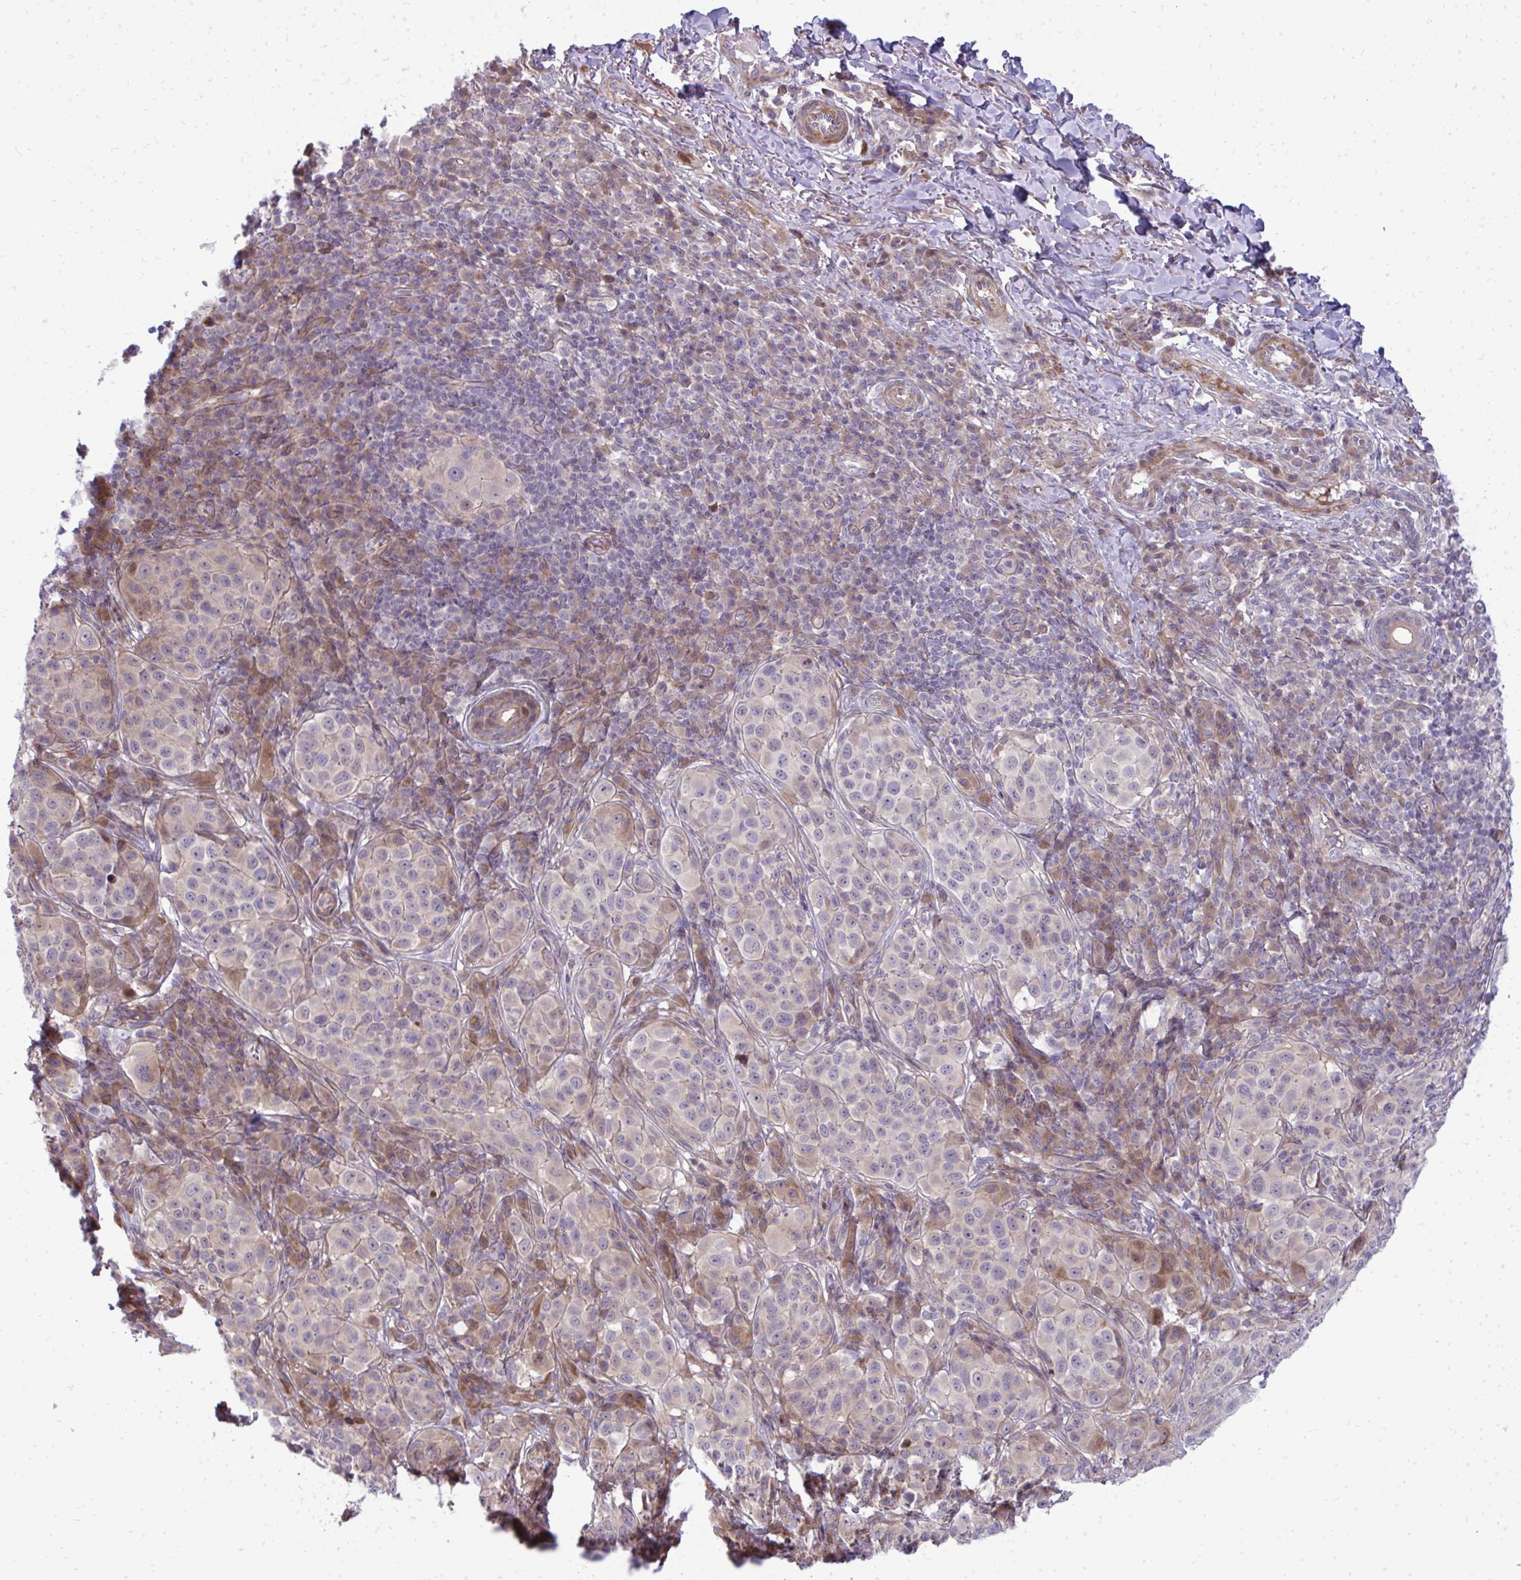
{"staining": {"intensity": "weak", "quantity": "<25%", "location": "cytoplasmic/membranous"}, "tissue": "melanoma", "cell_type": "Tumor cells", "image_type": "cancer", "snomed": [{"axis": "morphology", "description": "Malignant melanoma, NOS"}, {"axis": "topography", "description": "Skin"}], "caption": "This histopathology image is of melanoma stained with immunohistochemistry (IHC) to label a protein in brown with the nuclei are counter-stained blue. There is no expression in tumor cells. (Stains: DAB (3,3'-diaminobenzidine) immunohistochemistry with hematoxylin counter stain, Microscopy: brightfield microscopy at high magnification).", "gene": "ZSCAN9", "patient": {"sex": "male", "age": 38}}